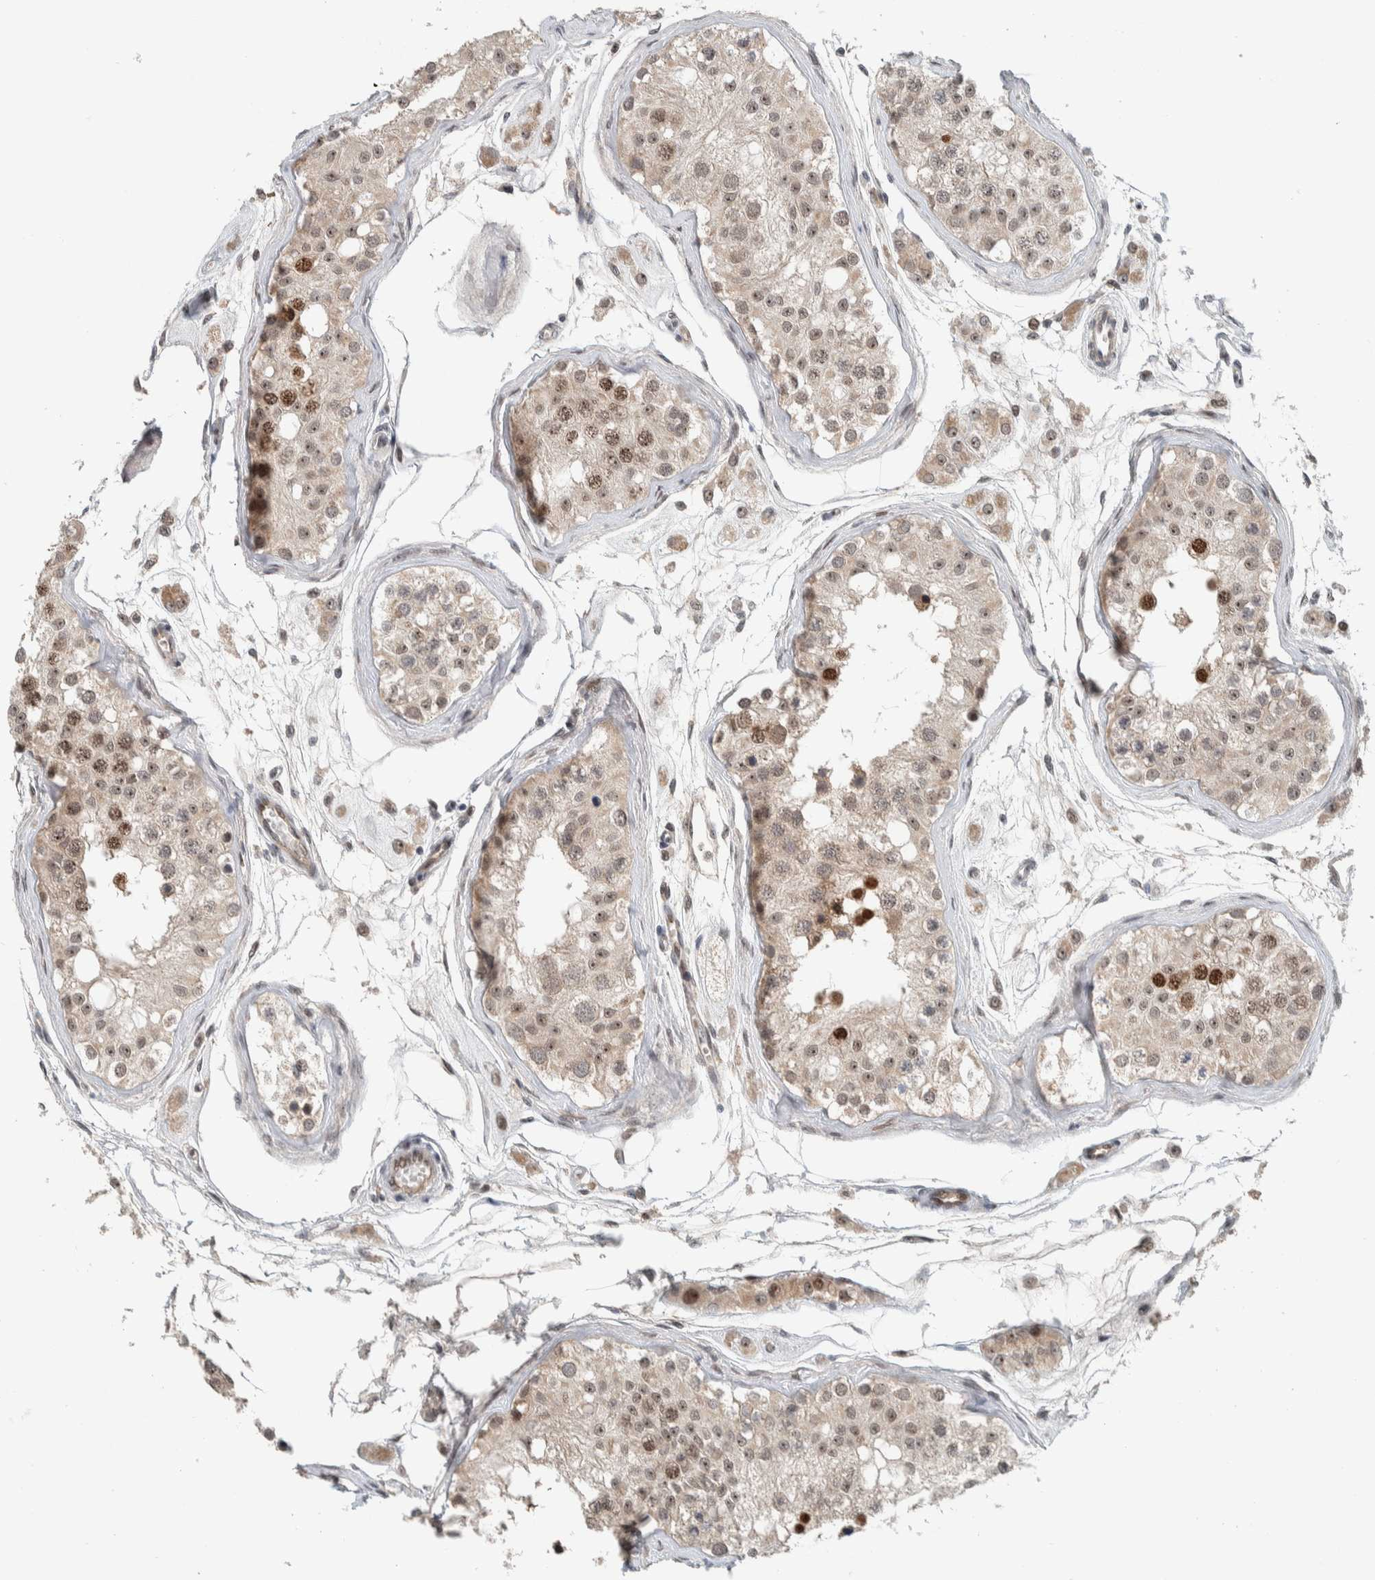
{"staining": {"intensity": "strong", "quantity": "25%-75%", "location": "nuclear"}, "tissue": "testis", "cell_type": "Cells in seminiferous ducts", "image_type": "normal", "snomed": [{"axis": "morphology", "description": "Normal tissue, NOS"}, {"axis": "morphology", "description": "Adenocarcinoma, metastatic, NOS"}, {"axis": "topography", "description": "Testis"}], "caption": "Immunohistochemical staining of normal testis displays 25%-75% levels of strong nuclear protein expression in about 25%-75% of cells in seminiferous ducts.", "gene": "ZFP91", "patient": {"sex": "male", "age": 26}}